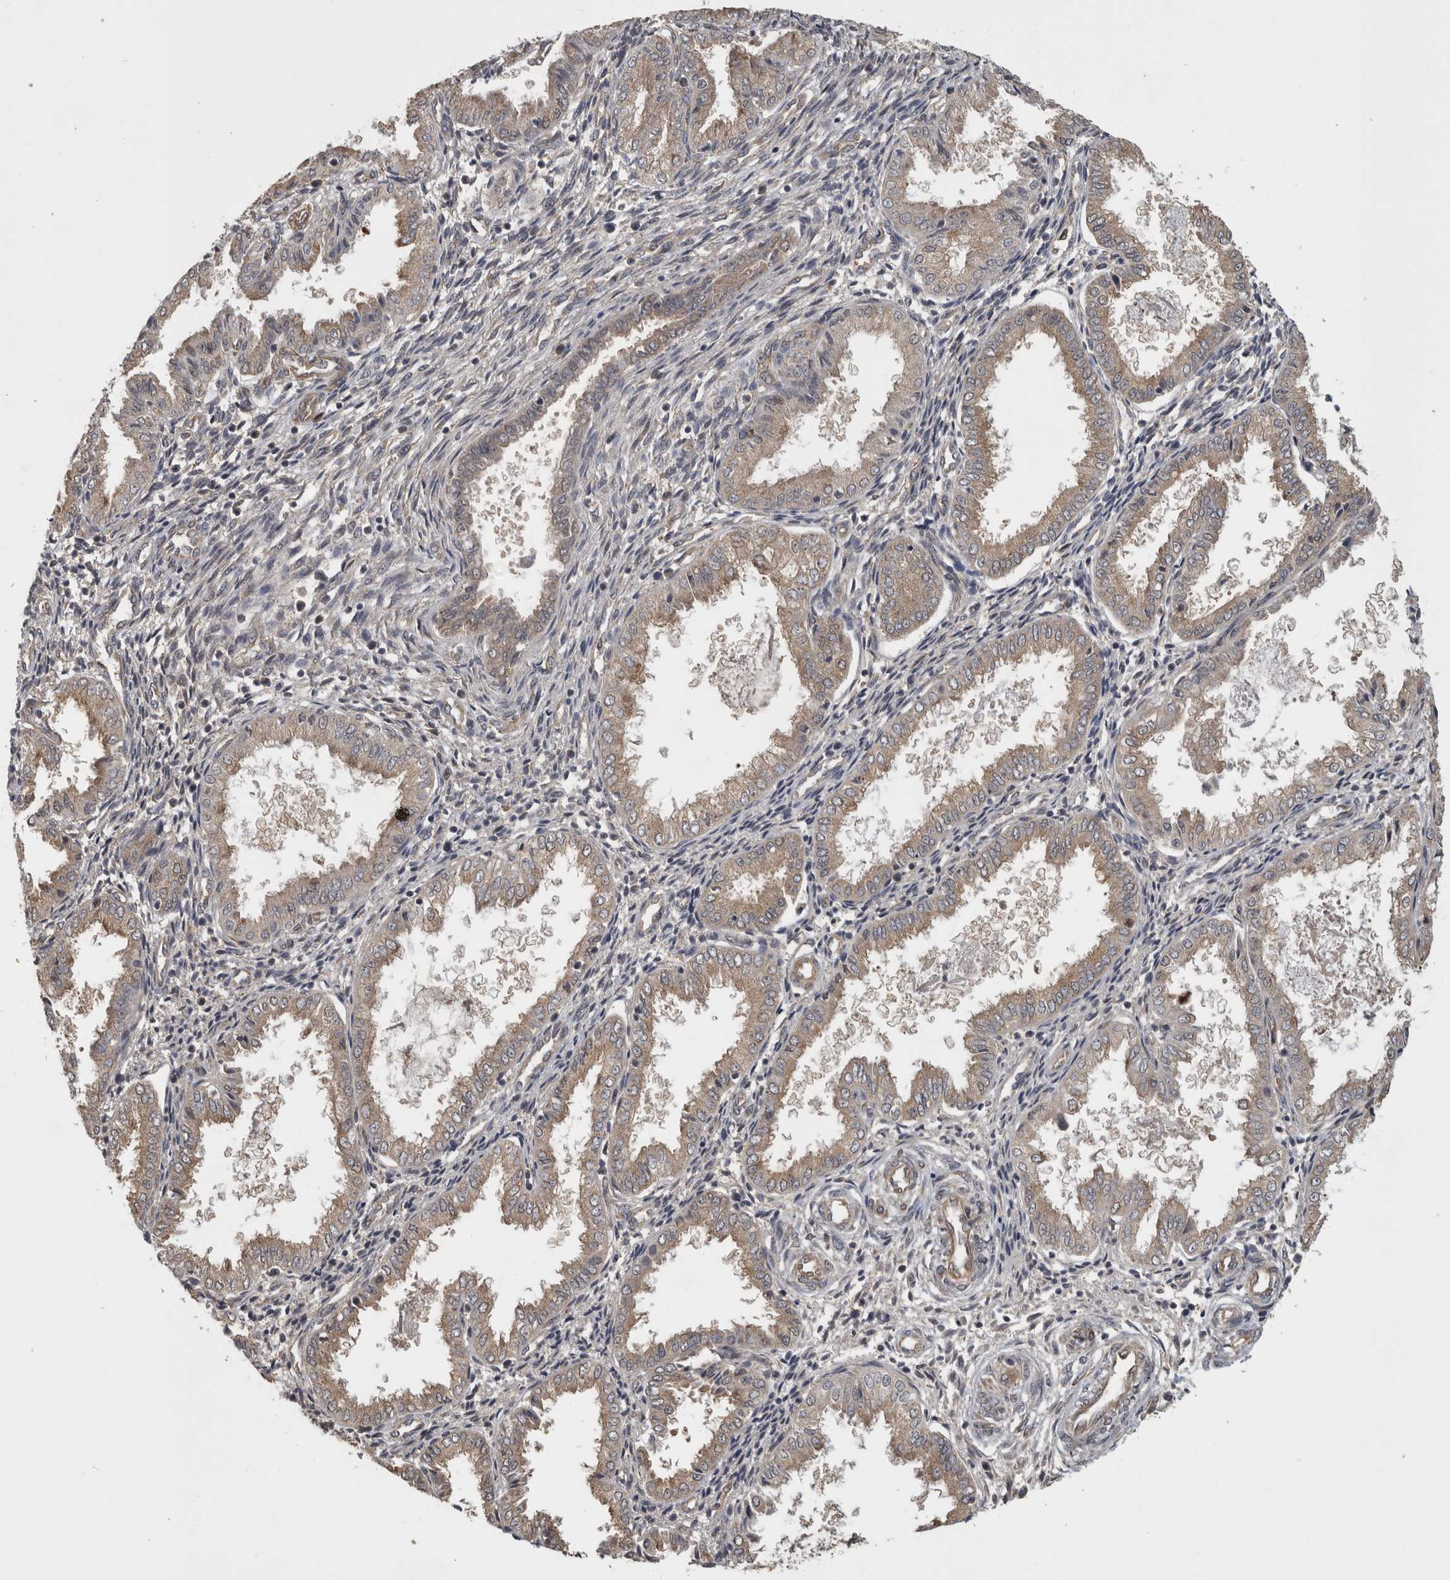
{"staining": {"intensity": "weak", "quantity": "25%-75%", "location": "cytoplasmic/membranous"}, "tissue": "endometrium", "cell_type": "Cells in endometrial stroma", "image_type": "normal", "snomed": [{"axis": "morphology", "description": "Normal tissue, NOS"}, {"axis": "topography", "description": "Endometrium"}], "caption": "Protein expression analysis of unremarkable endometrium shows weak cytoplasmic/membranous expression in about 25%-75% of cells in endometrial stroma.", "gene": "ATXN2", "patient": {"sex": "female", "age": 33}}